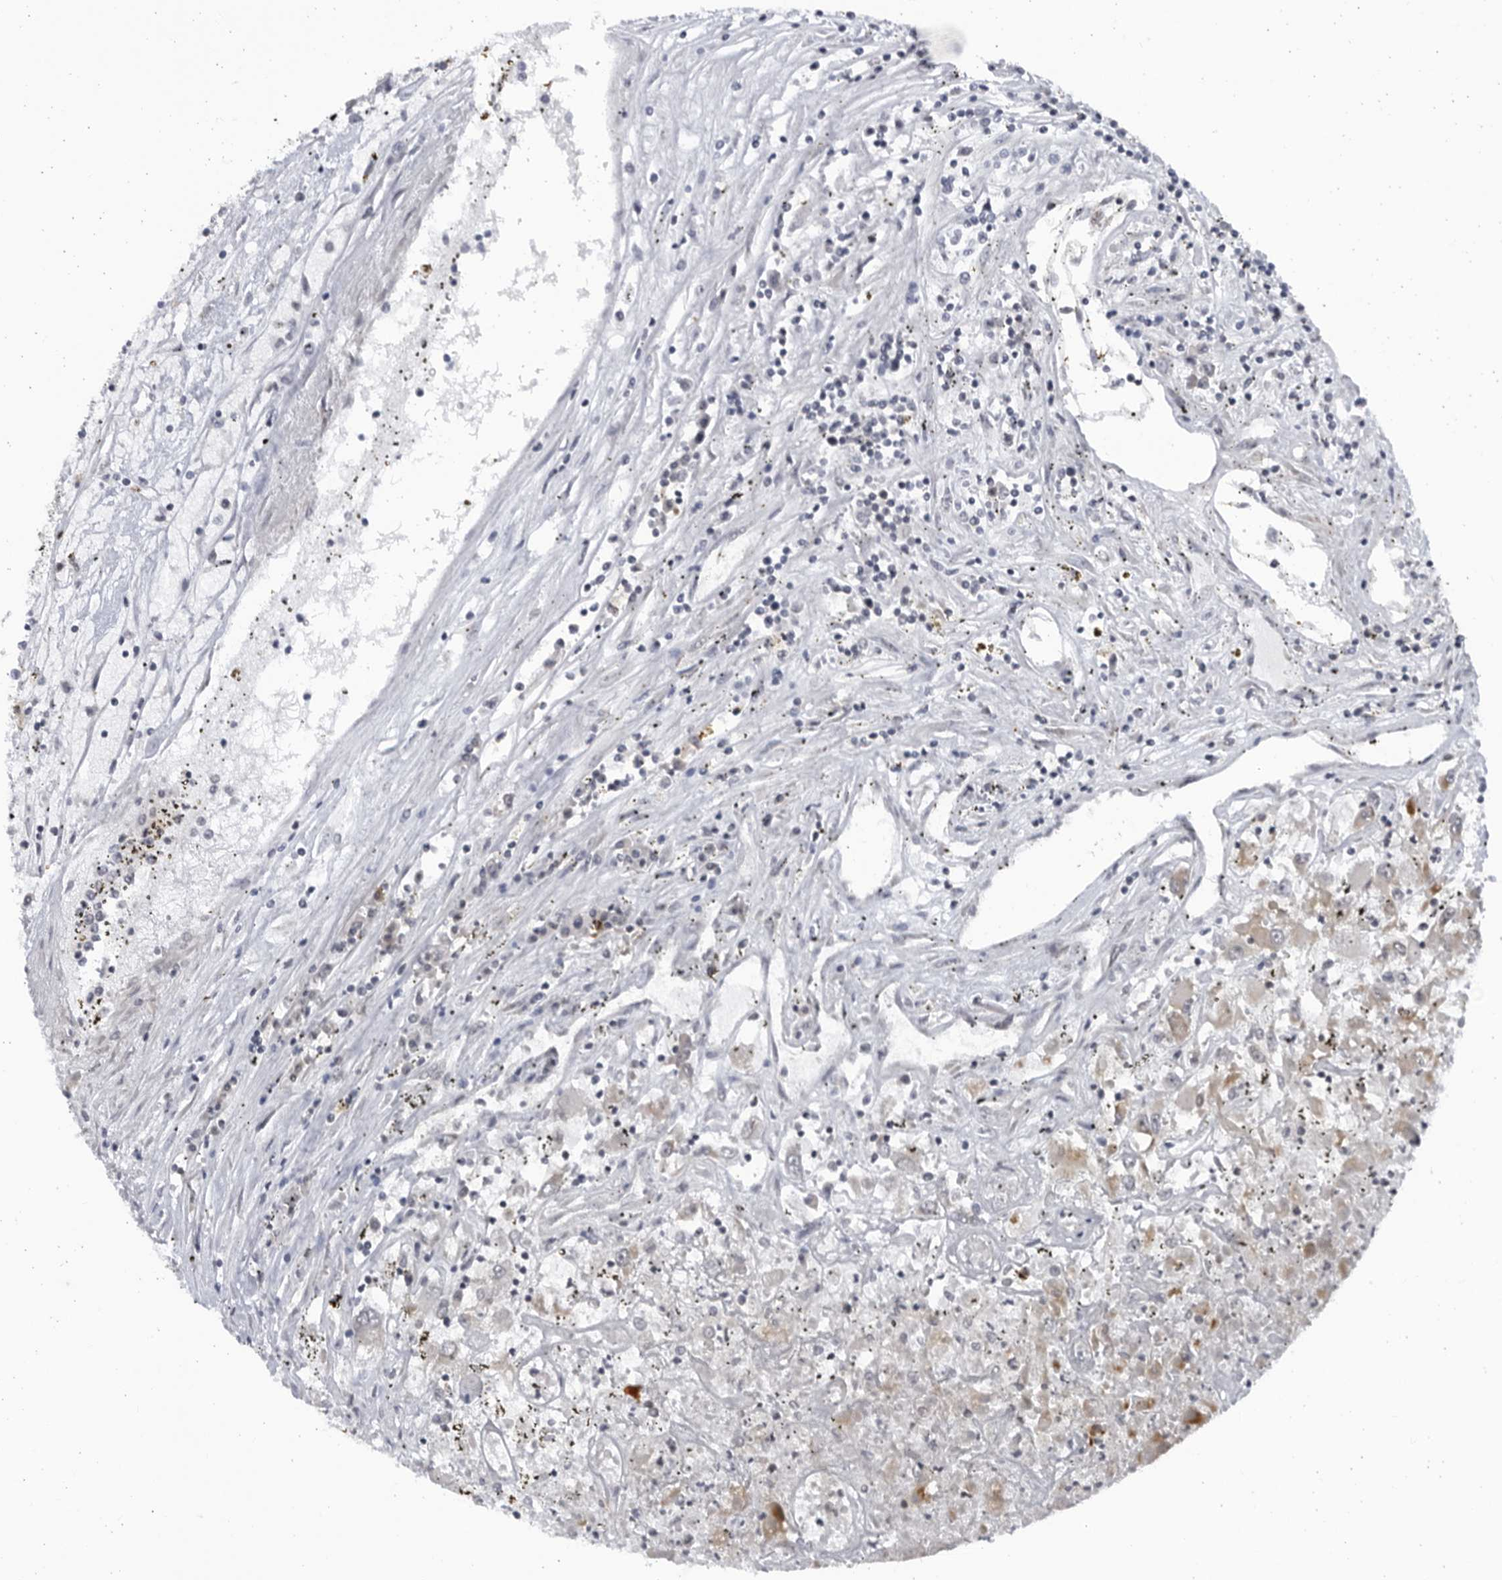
{"staining": {"intensity": "moderate", "quantity": "<25%", "location": "cytoplasmic/membranous"}, "tissue": "renal cancer", "cell_type": "Tumor cells", "image_type": "cancer", "snomed": [{"axis": "morphology", "description": "Adenocarcinoma, NOS"}, {"axis": "topography", "description": "Kidney"}], "caption": "Protein staining of renal cancer (adenocarcinoma) tissue shows moderate cytoplasmic/membranous expression in about <25% of tumor cells.", "gene": "SLC25A22", "patient": {"sex": "female", "age": 52}}